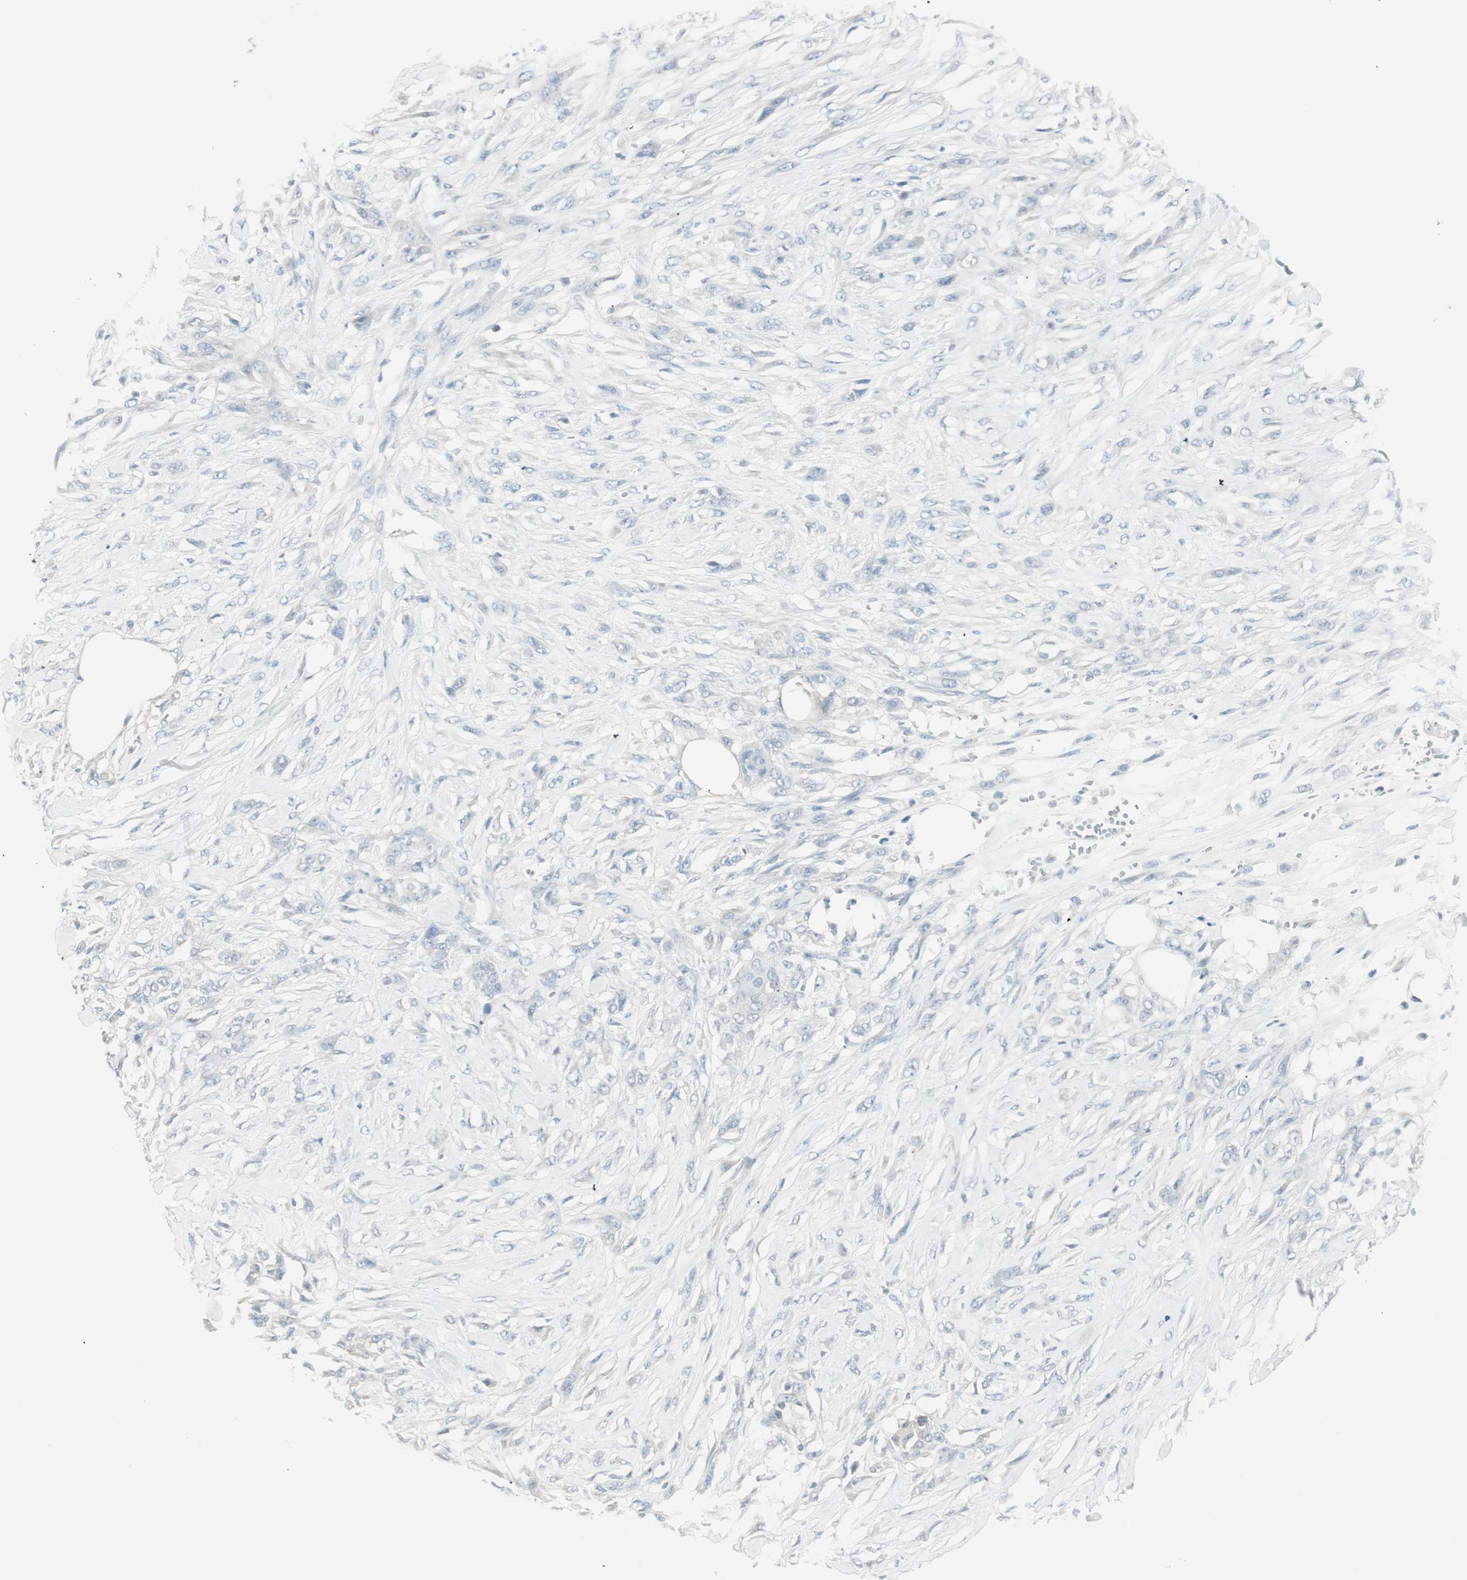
{"staining": {"intensity": "negative", "quantity": "none", "location": "none"}, "tissue": "skin cancer", "cell_type": "Tumor cells", "image_type": "cancer", "snomed": [{"axis": "morphology", "description": "Squamous cell carcinoma, NOS"}, {"axis": "topography", "description": "Skin"}], "caption": "High power microscopy photomicrograph of an immunohistochemistry (IHC) image of skin cancer, revealing no significant expression in tumor cells.", "gene": "ITLN2", "patient": {"sex": "female", "age": 59}}